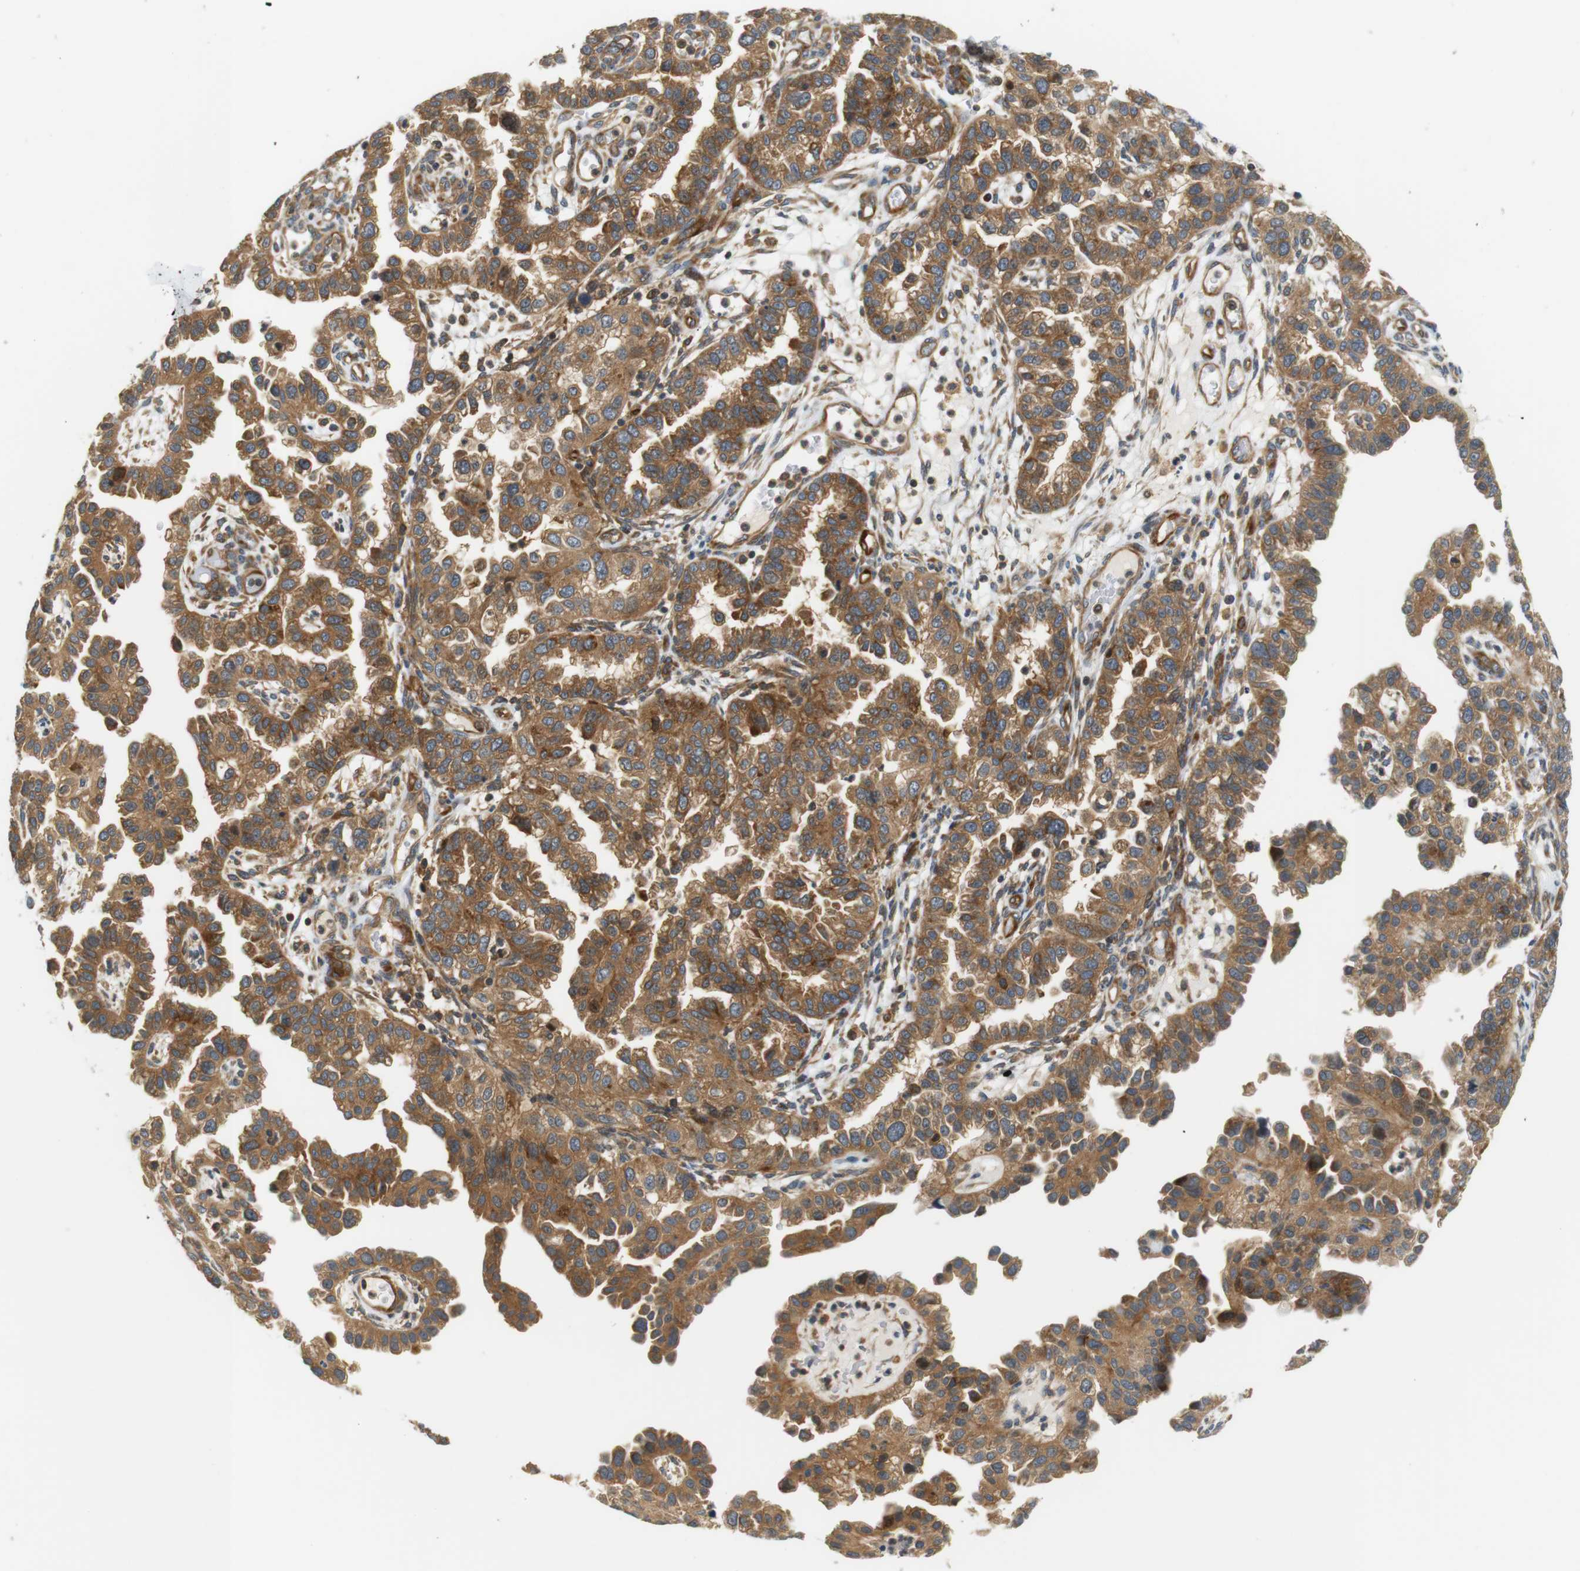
{"staining": {"intensity": "moderate", "quantity": ">75%", "location": "cytoplasmic/membranous"}, "tissue": "endometrial cancer", "cell_type": "Tumor cells", "image_type": "cancer", "snomed": [{"axis": "morphology", "description": "Adenocarcinoma, NOS"}, {"axis": "topography", "description": "Endometrium"}], "caption": "Endometrial cancer stained with immunohistochemistry (IHC) exhibits moderate cytoplasmic/membranous expression in about >75% of tumor cells.", "gene": "SH3GLB1", "patient": {"sex": "female", "age": 85}}